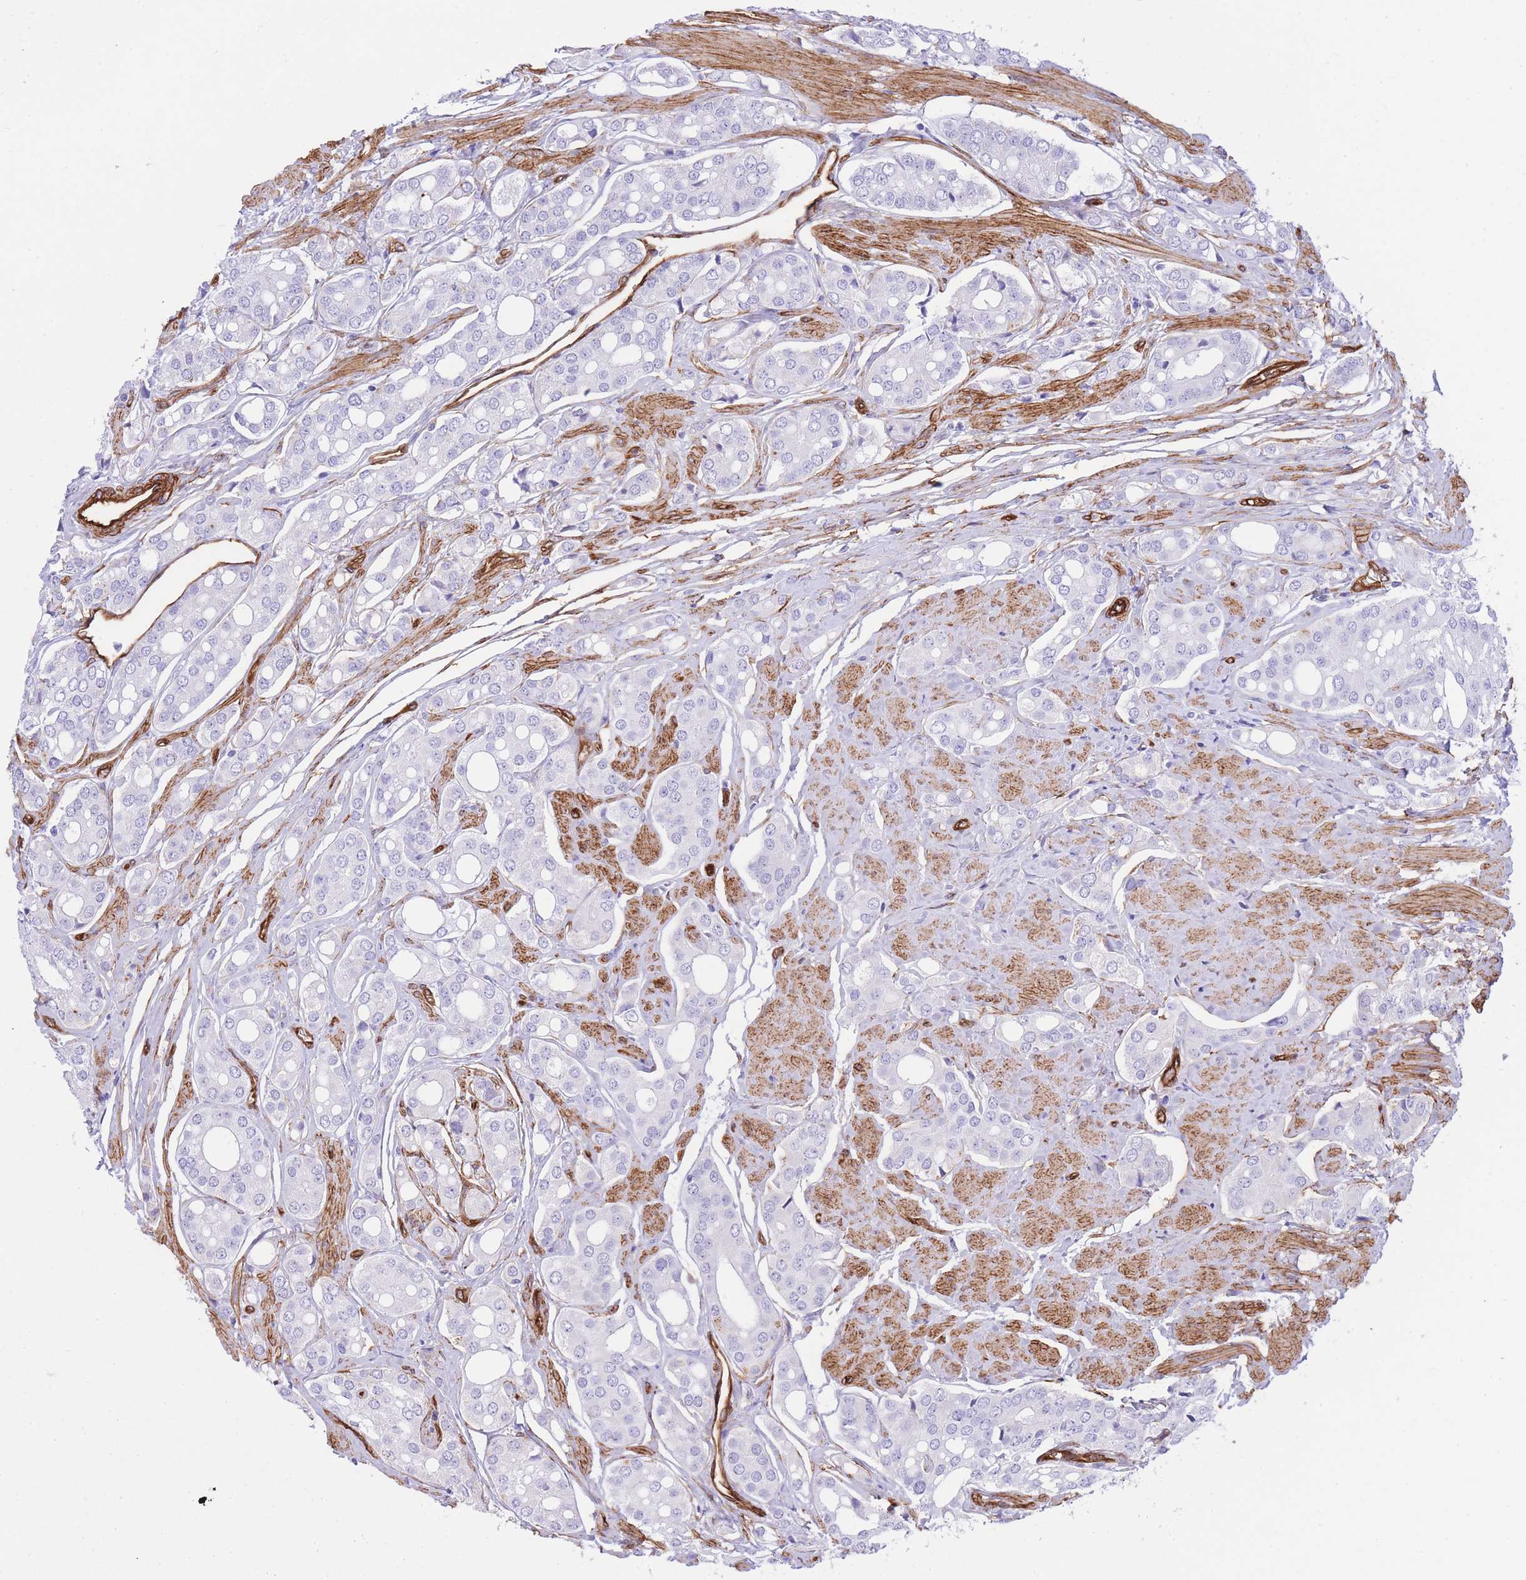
{"staining": {"intensity": "negative", "quantity": "none", "location": "none"}, "tissue": "prostate cancer", "cell_type": "Tumor cells", "image_type": "cancer", "snomed": [{"axis": "morphology", "description": "Adenocarcinoma, High grade"}, {"axis": "topography", "description": "Prostate"}], "caption": "This is an IHC photomicrograph of human prostate cancer (adenocarcinoma (high-grade)). There is no staining in tumor cells.", "gene": "CAVIN1", "patient": {"sex": "male", "age": 71}}